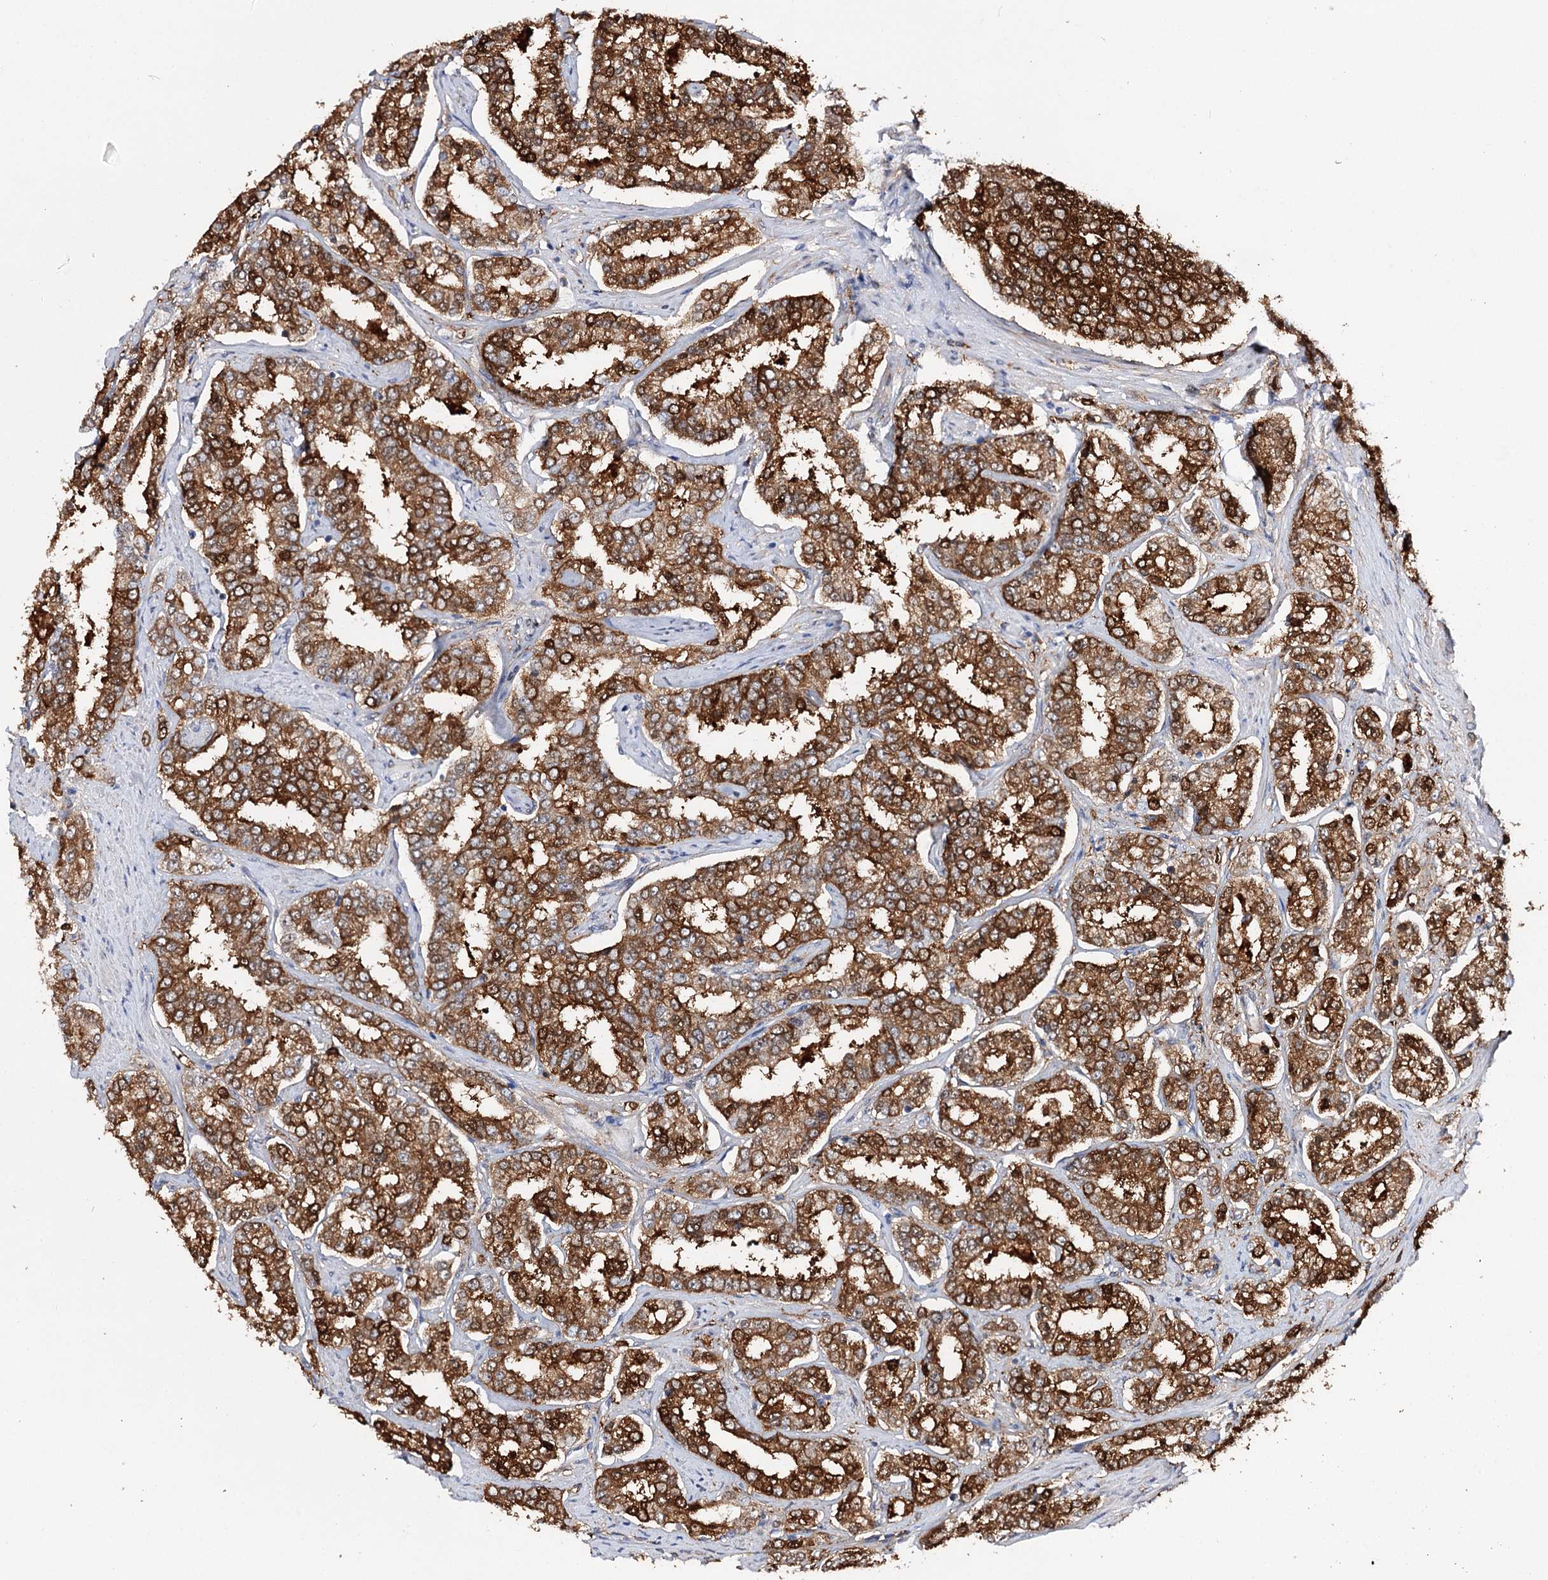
{"staining": {"intensity": "strong", "quantity": ">75%", "location": "cytoplasmic/membranous"}, "tissue": "prostate cancer", "cell_type": "Tumor cells", "image_type": "cancer", "snomed": [{"axis": "morphology", "description": "Normal tissue, NOS"}, {"axis": "morphology", "description": "Adenocarcinoma, High grade"}, {"axis": "topography", "description": "Prostate"}], "caption": "Brown immunohistochemical staining in prostate cancer (adenocarcinoma (high-grade)) shows strong cytoplasmic/membranous staining in approximately >75% of tumor cells.", "gene": "CFAP46", "patient": {"sex": "male", "age": 83}}